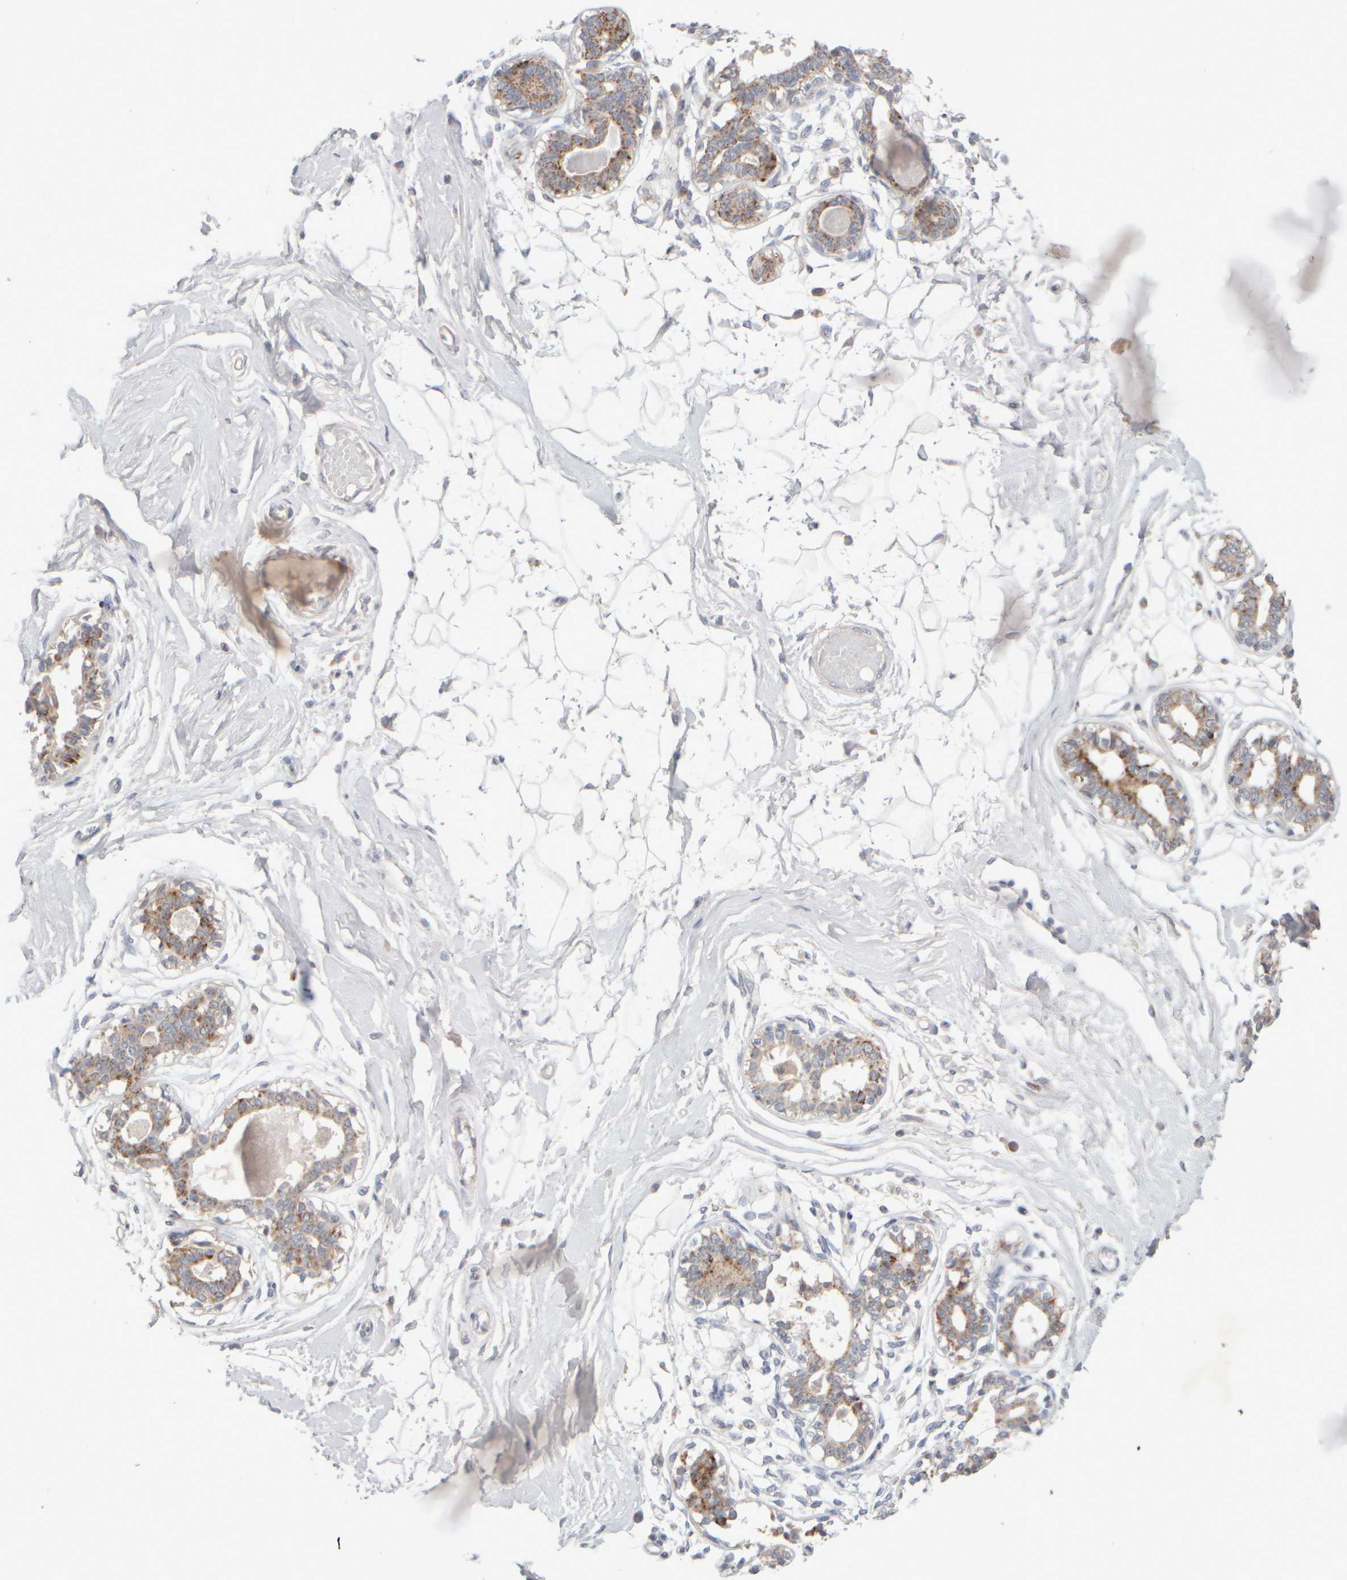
{"staining": {"intensity": "negative", "quantity": "none", "location": "none"}, "tissue": "breast", "cell_type": "Adipocytes", "image_type": "normal", "snomed": [{"axis": "morphology", "description": "Normal tissue, NOS"}, {"axis": "topography", "description": "Breast"}], "caption": "An immunohistochemistry histopathology image of unremarkable breast is shown. There is no staining in adipocytes of breast.", "gene": "CHADL", "patient": {"sex": "female", "age": 45}}